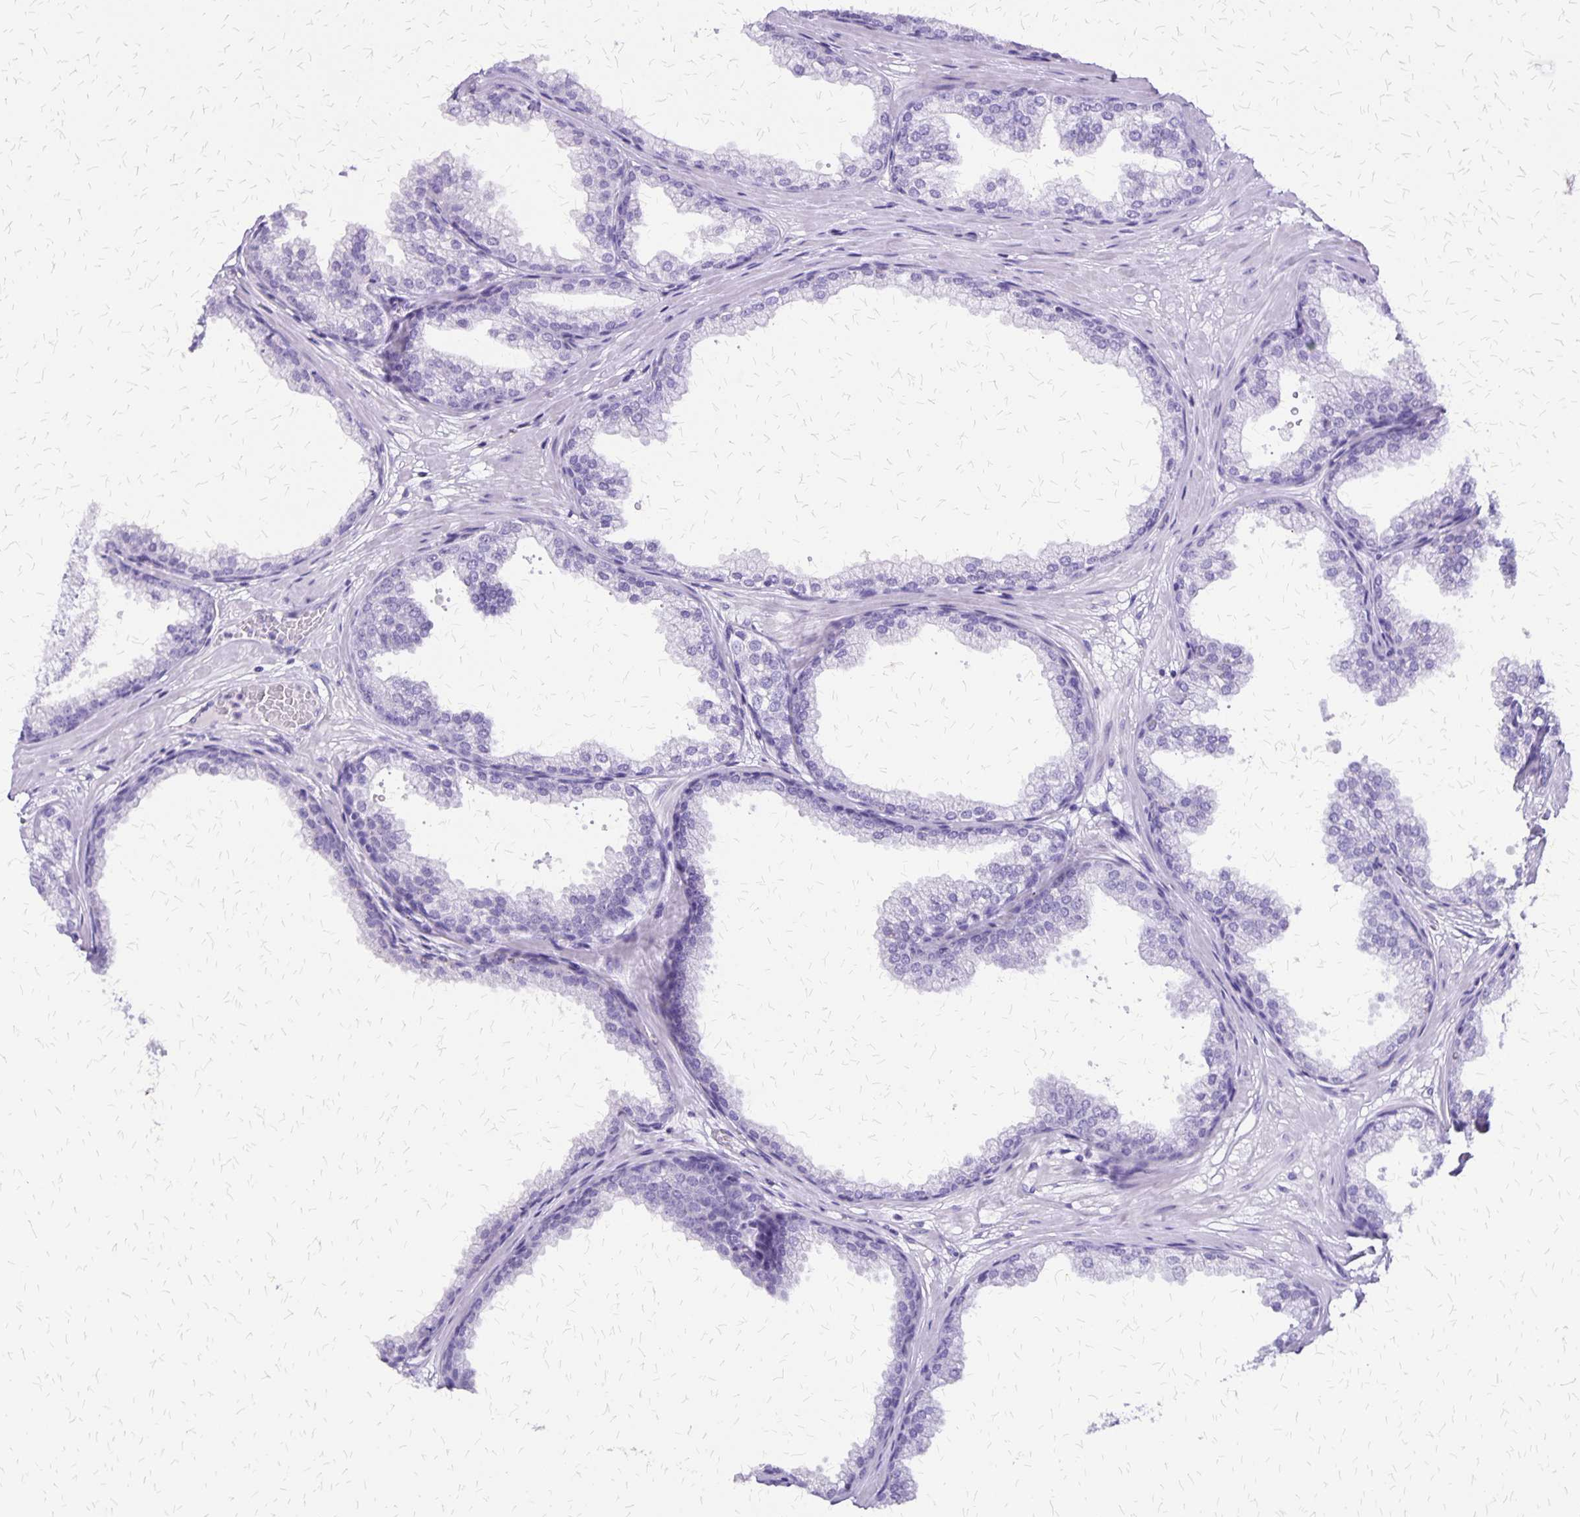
{"staining": {"intensity": "negative", "quantity": "none", "location": "none"}, "tissue": "prostate", "cell_type": "Glandular cells", "image_type": "normal", "snomed": [{"axis": "morphology", "description": "Normal tissue, NOS"}, {"axis": "topography", "description": "Prostate"}], "caption": "Micrograph shows no protein expression in glandular cells of unremarkable prostate. (DAB immunohistochemistry (IHC) visualized using brightfield microscopy, high magnification).", "gene": "SLC13A2", "patient": {"sex": "male", "age": 37}}